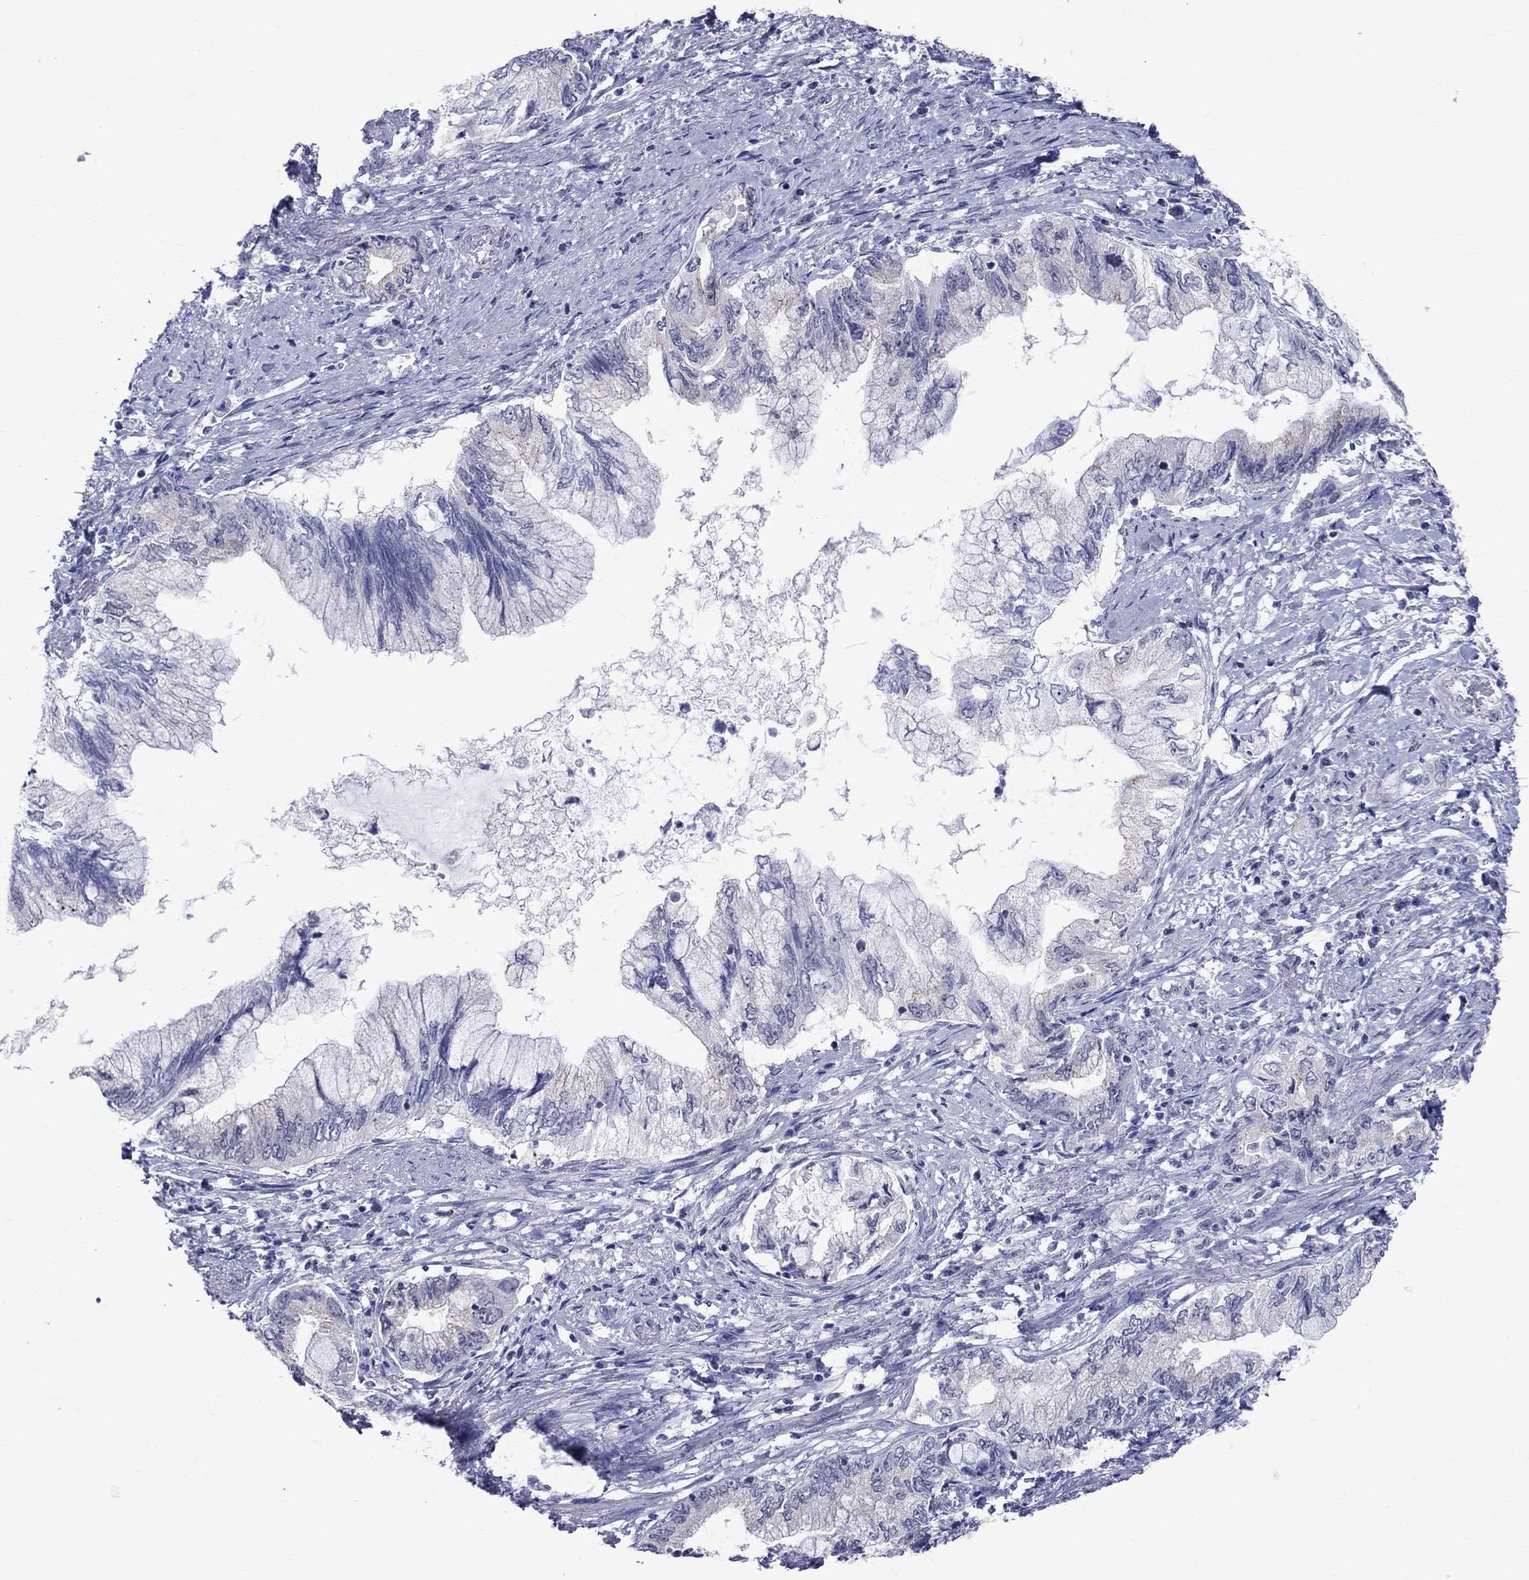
{"staining": {"intensity": "negative", "quantity": "none", "location": "none"}, "tissue": "pancreatic cancer", "cell_type": "Tumor cells", "image_type": "cancer", "snomed": [{"axis": "morphology", "description": "Adenocarcinoma, NOS"}, {"axis": "topography", "description": "Pancreas"}], "caption": "Pancreatic cancer (adenocarcinoma) was stained to show a protein in brown. There is no significant positivity in tumor cells. (Brightfield microscopy of DAB (3,3'-diaminobenzidine) immunohistochemistry at high magnification).", "gene": "CEP43", "patient": {"sex": "female", "age": 73}}